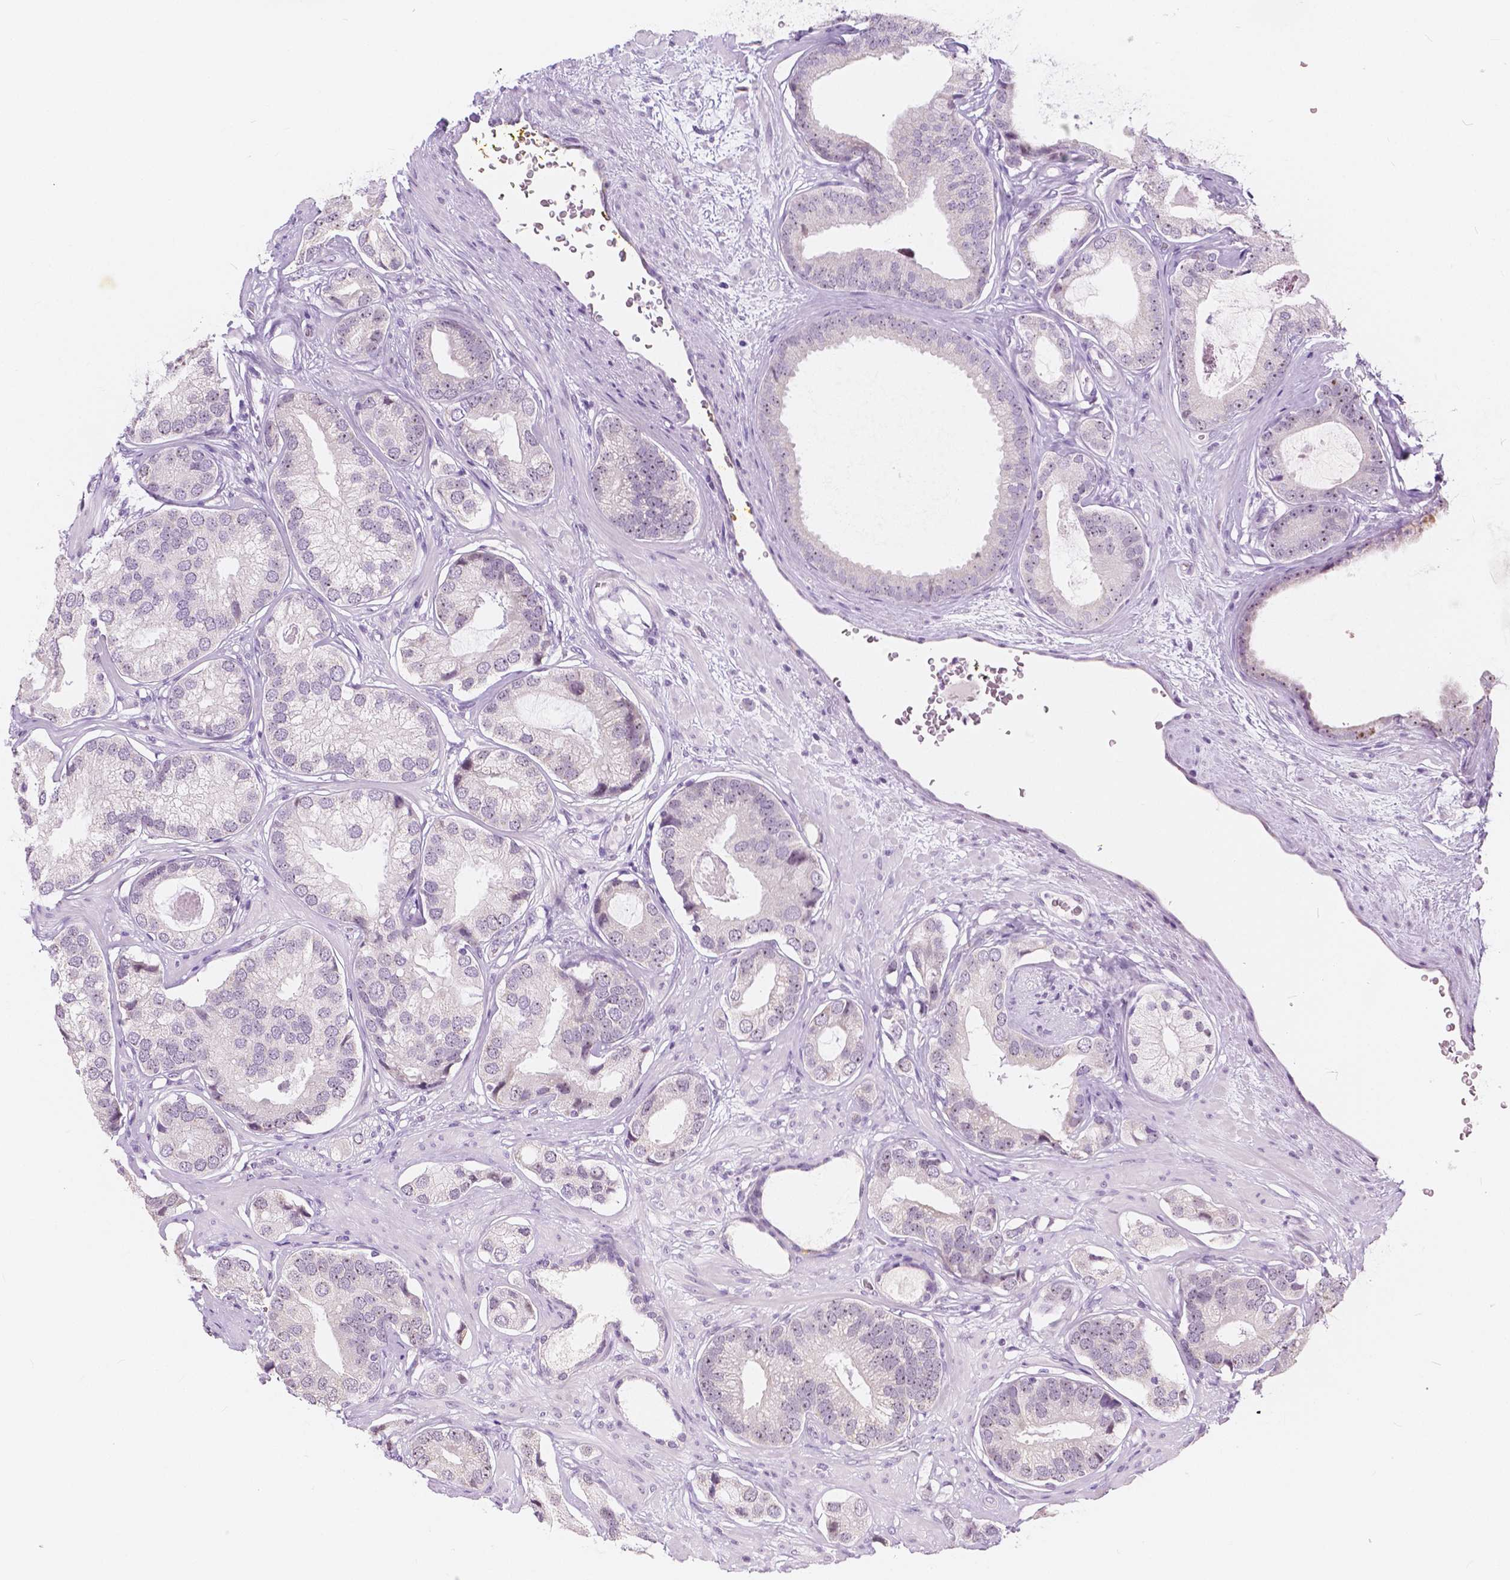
{"staining": {"intensity": "negative", "quantity": "none", "location": "none"}, "tissue": "prostate cancer", "cell_type": "Tumor cells", "image_type": "cancer", "snomed": [{"axis": "morphology", "description": "Adenocarcinoma, Low grade"}, {"axis": "topography", "description": "Prostate"}], "caption": "Prostate cancer (adenocarcinoma (low-grade)) stained for a protein using immunohistochemistry shows no expression tumor cells.", "gene": "NOLC1", "patient": {"sex": "male", "age": 61}}